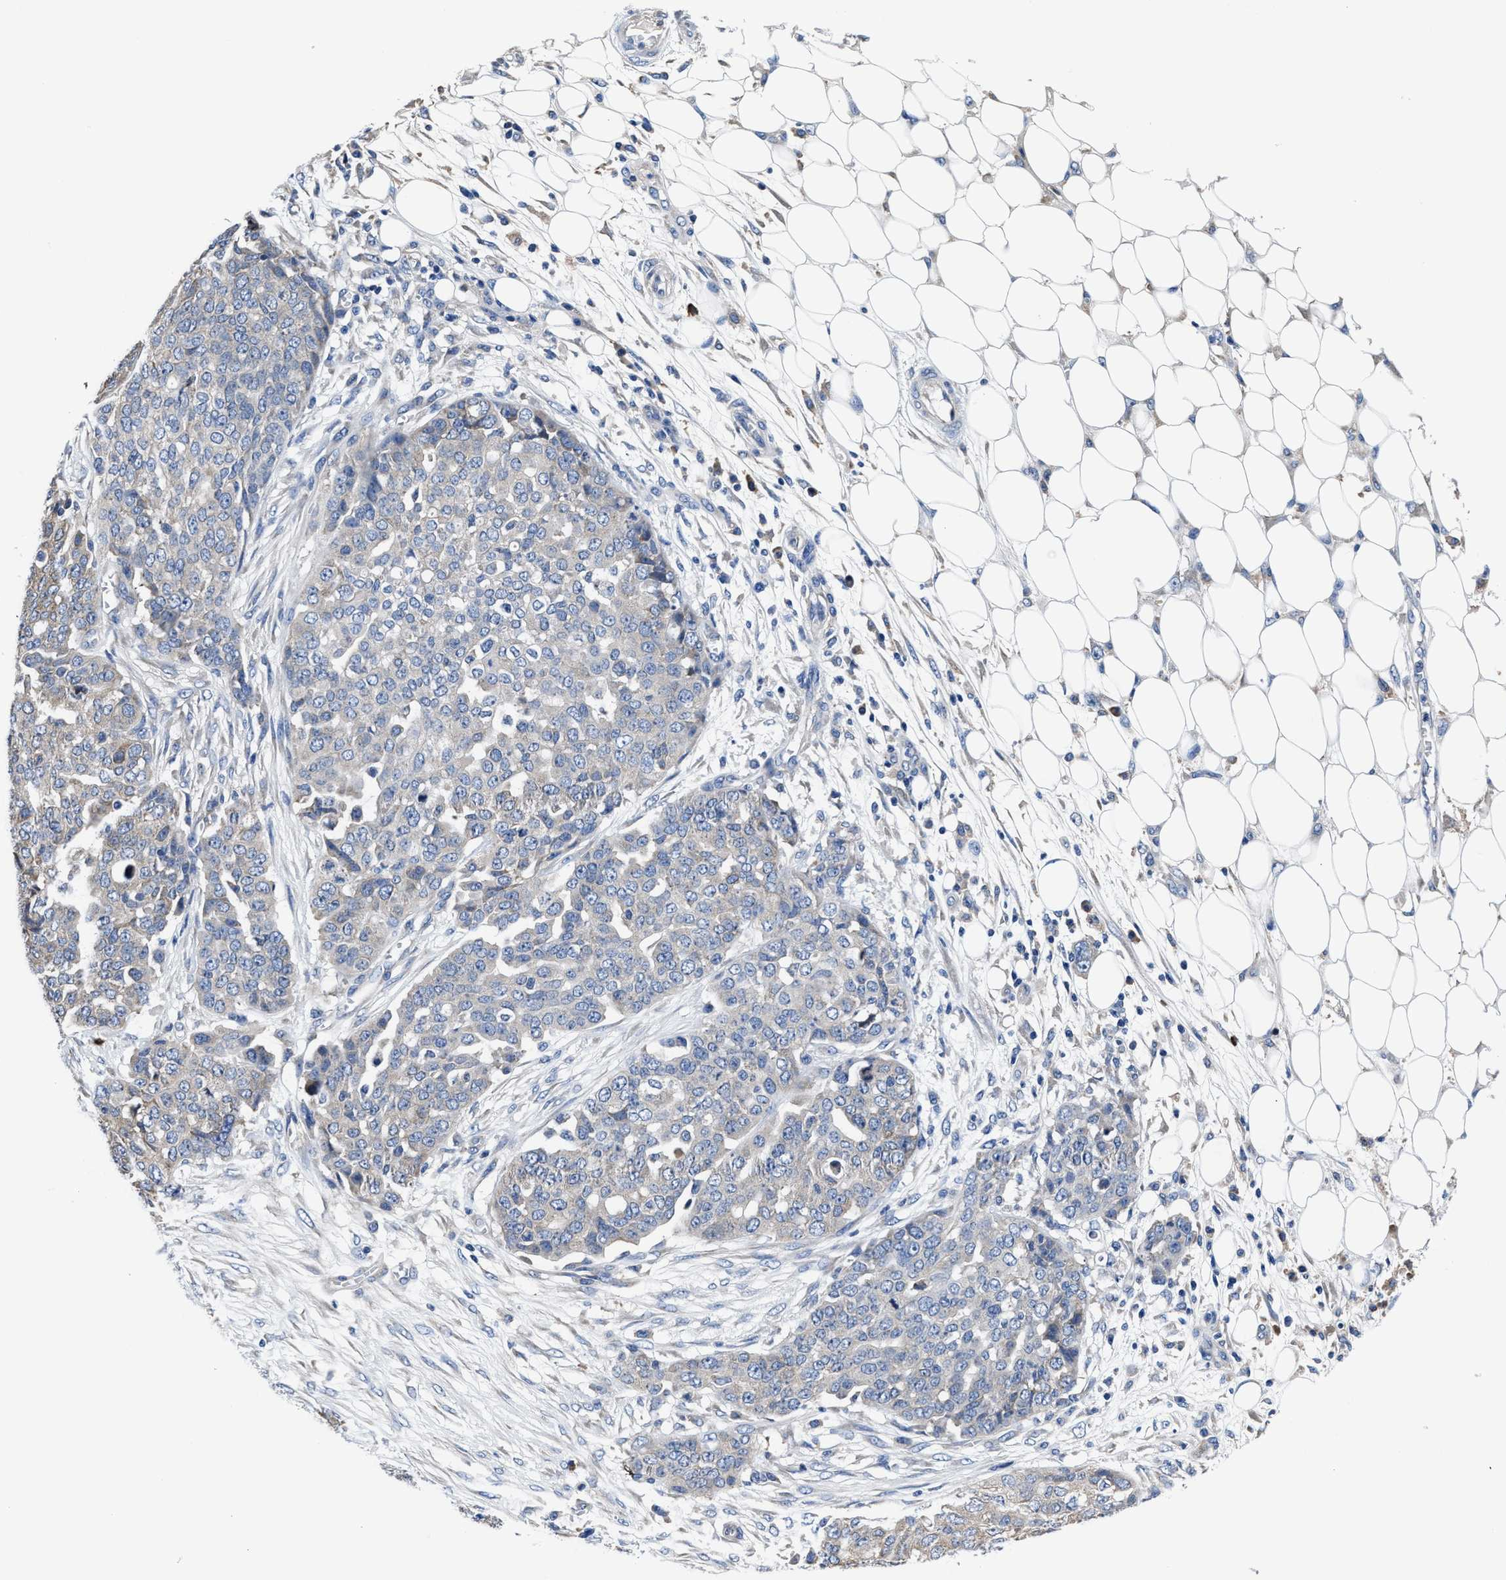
{"staining": {"intensity": "weak", "quantity": "<25%", "location": "cytoplasmic/membranous"}, "tissue": "ovarian cancer", "cell_type": "Tumor cells", "image_type": "cancer", "snomed": [{"axis": "morphology", "description": "Cystadenocarcinoma, serous, NOS"}, {"axis": "topography", "description": "Soft tissue"}, {"axis": "topography", "description": "Ovary"}], "caption": "Serous cystadenocarcinoma (ovarian) stained for a protein using immunohistochemistry demonstrates no staining tumor cells.", "gene": "SRPK2", "patient": {"sex": "female", "age": 57}}